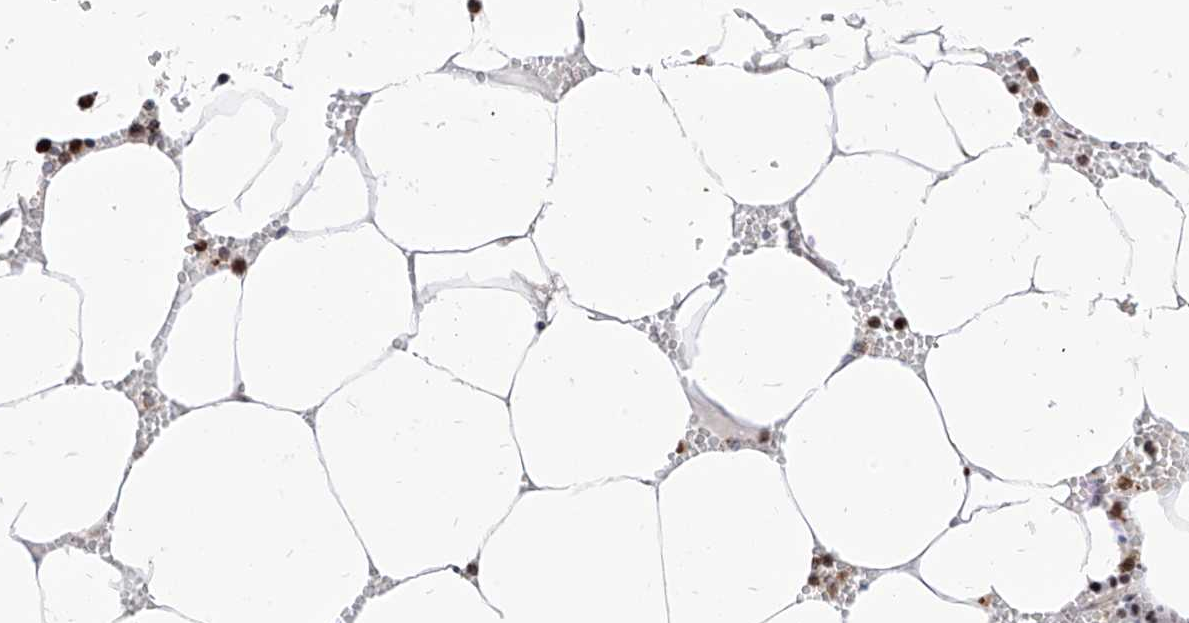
{"staining": {"intensity": "moderate", "quantity": ">75%", "location": "cytoplasmic/membranous"}, "tissue": "bone marrow", "cell_type": "Hematopoietic cells", "image_type": "normal", "snomed": [{"axis": "morphology", "description": "Normal tissue, NOS"}, {"axis": "topography", "description": "Bone marrow"}], "caption": "Immunohistochemical staining of normal human bone marrow reveals >75% levels of moderate cytoplasmic/membranous protein positivity in approximately >75% of hematopoietic cells. (DAB IHC, brown staining for protein, blue staining for nuclei).", "gene": "TTLL8", "patient": {"sex": "male", "age": 70}}